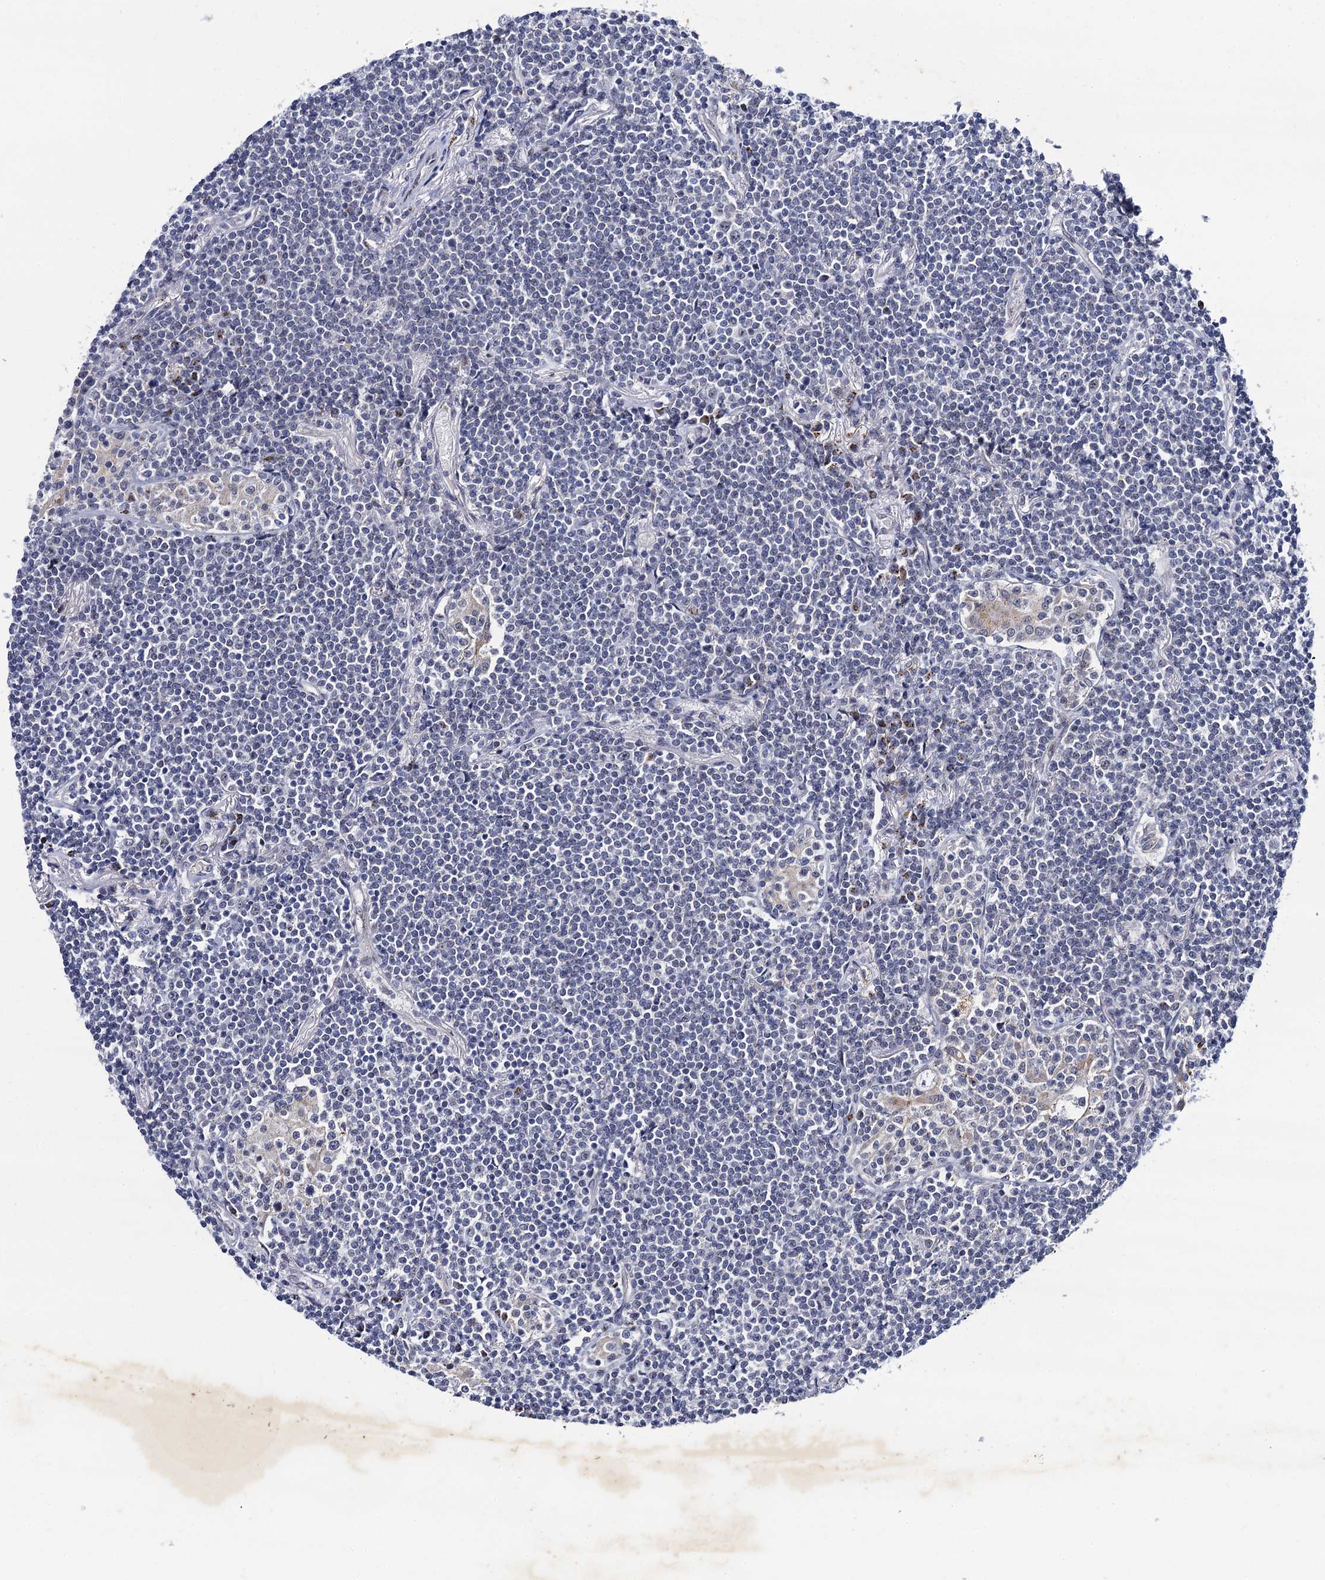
{"staining": {"intensity": "negative", "quantity": "none", "location": "none"}, "tissue": "lymphoma", "cell_type": "Tumor cells", "image_type": "cancer", "snomed": [{"axis": "morphology", "description": "Malignant lymphoma, non-Hodgkin's type, Low grade"}, {"axis": "topography", "description": "Lung"}], "caption": "Immunohistochemistry (IHC) micrograph of human low-grade malignant lymphoma, non-Hodgkin's type stained for a protein (brown), which shows no expression in tumor cells.", "gene": "THAP2", "patient": {"sex": "female", "age": 71}}